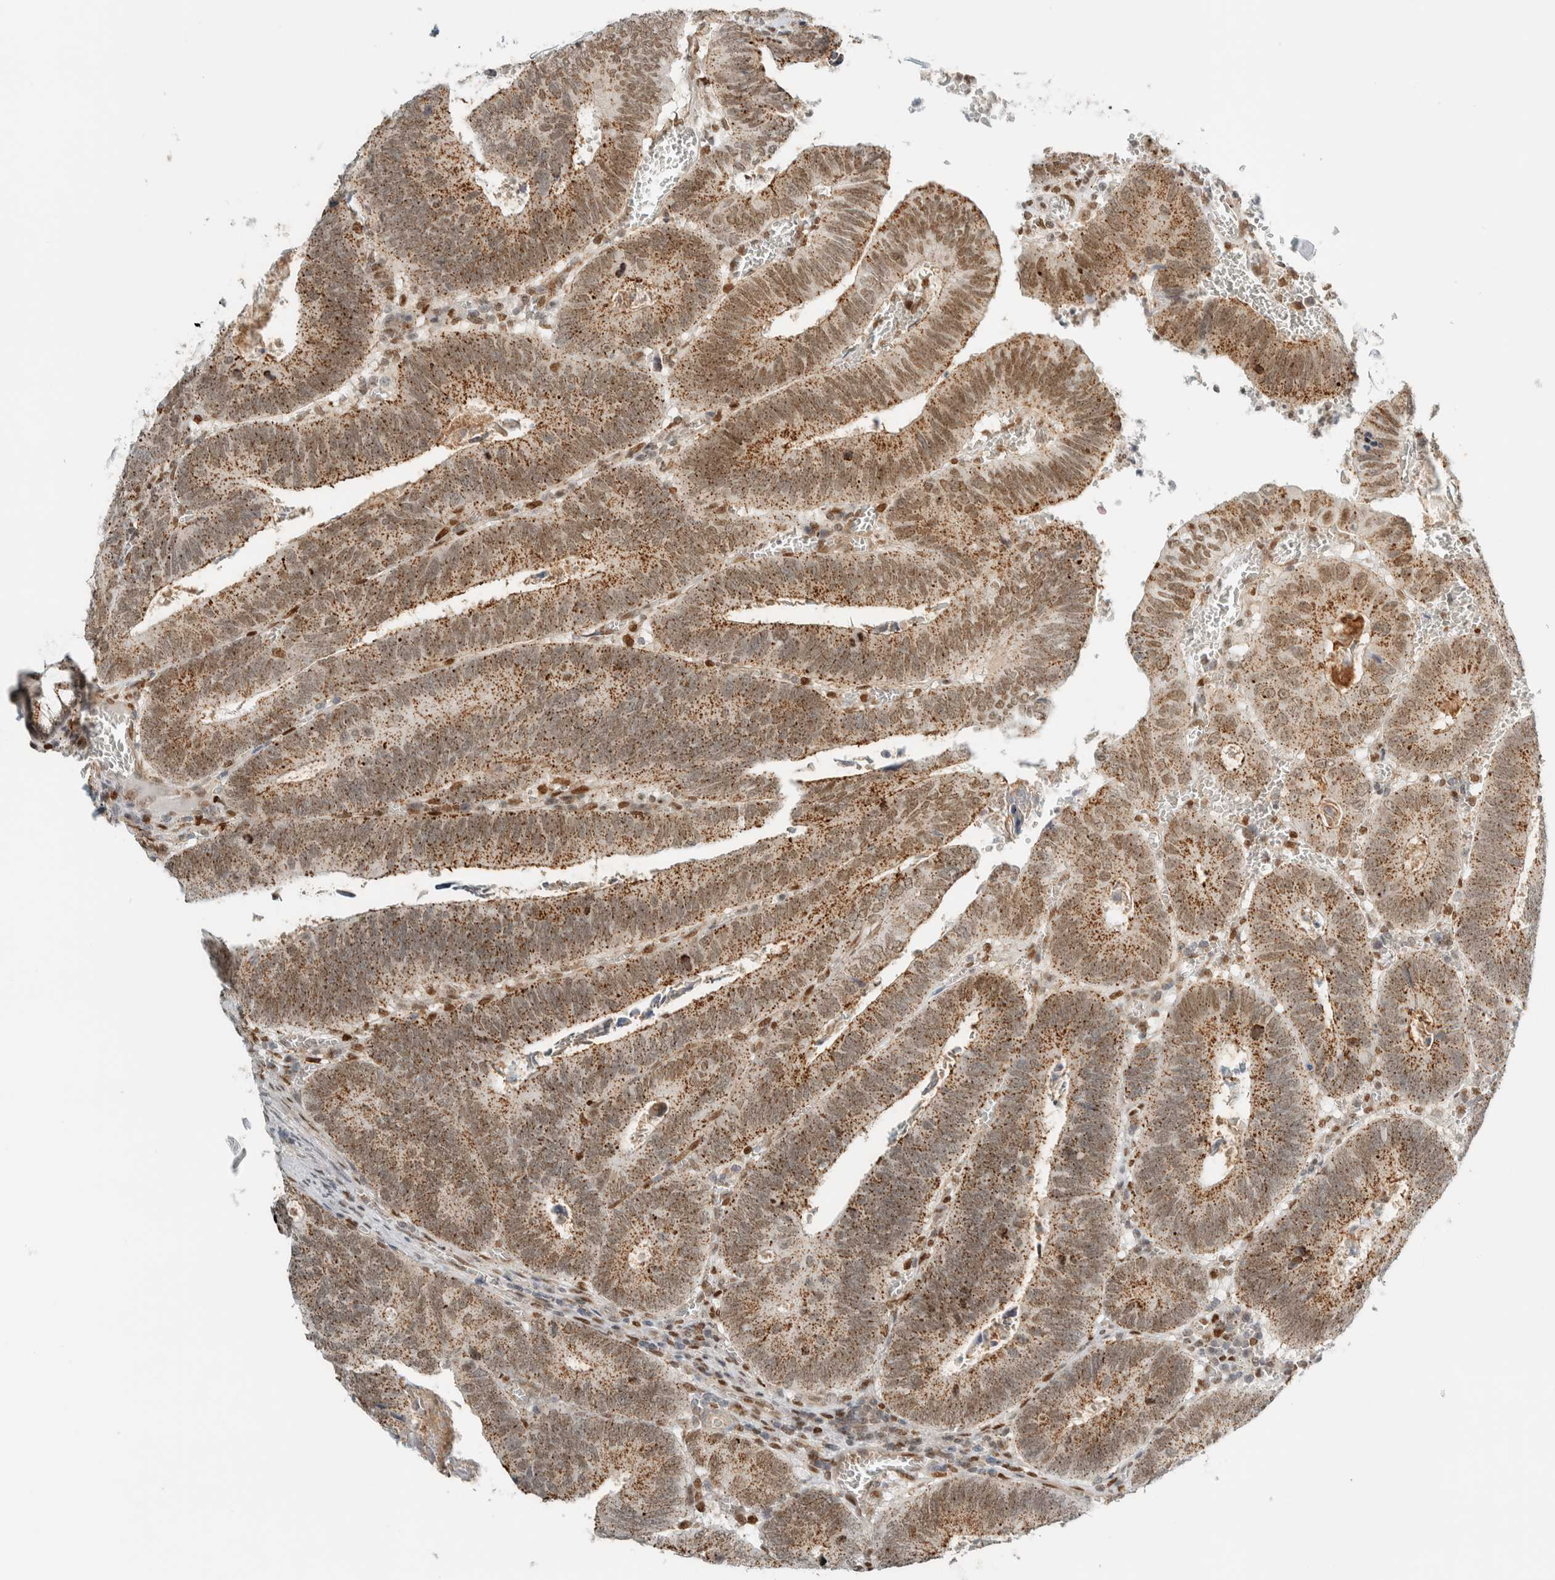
{"staining": {"intensity": "moderate", "quantity": ">75%", "location": "cytoplasmic/membranous,nuclear"}, "tissue": "colorectal cancer", "cell_type": "Tumor cells", "image_type": "cancer", "snomed": [{"axis": "morphology", "description": "Inflammation, NOS"}, {"axis": "morphology", "description": "Adenocarcinoma, NOS"}, {"axis": "topography", "description": "Colon"}], "caption": "Immunohistochemical staining of human adenocarcinoma (colorectal) exhibits medium levels of moderate cytoplasmic/membranous and nuclear protein positivity in approximately >75% of tumor cells. Immunohistochemistry stains the protein of interest in brown and the nuclei are stained blue.", "gene": "TFE3", "patient": {"sex": "male", "age": 72}}